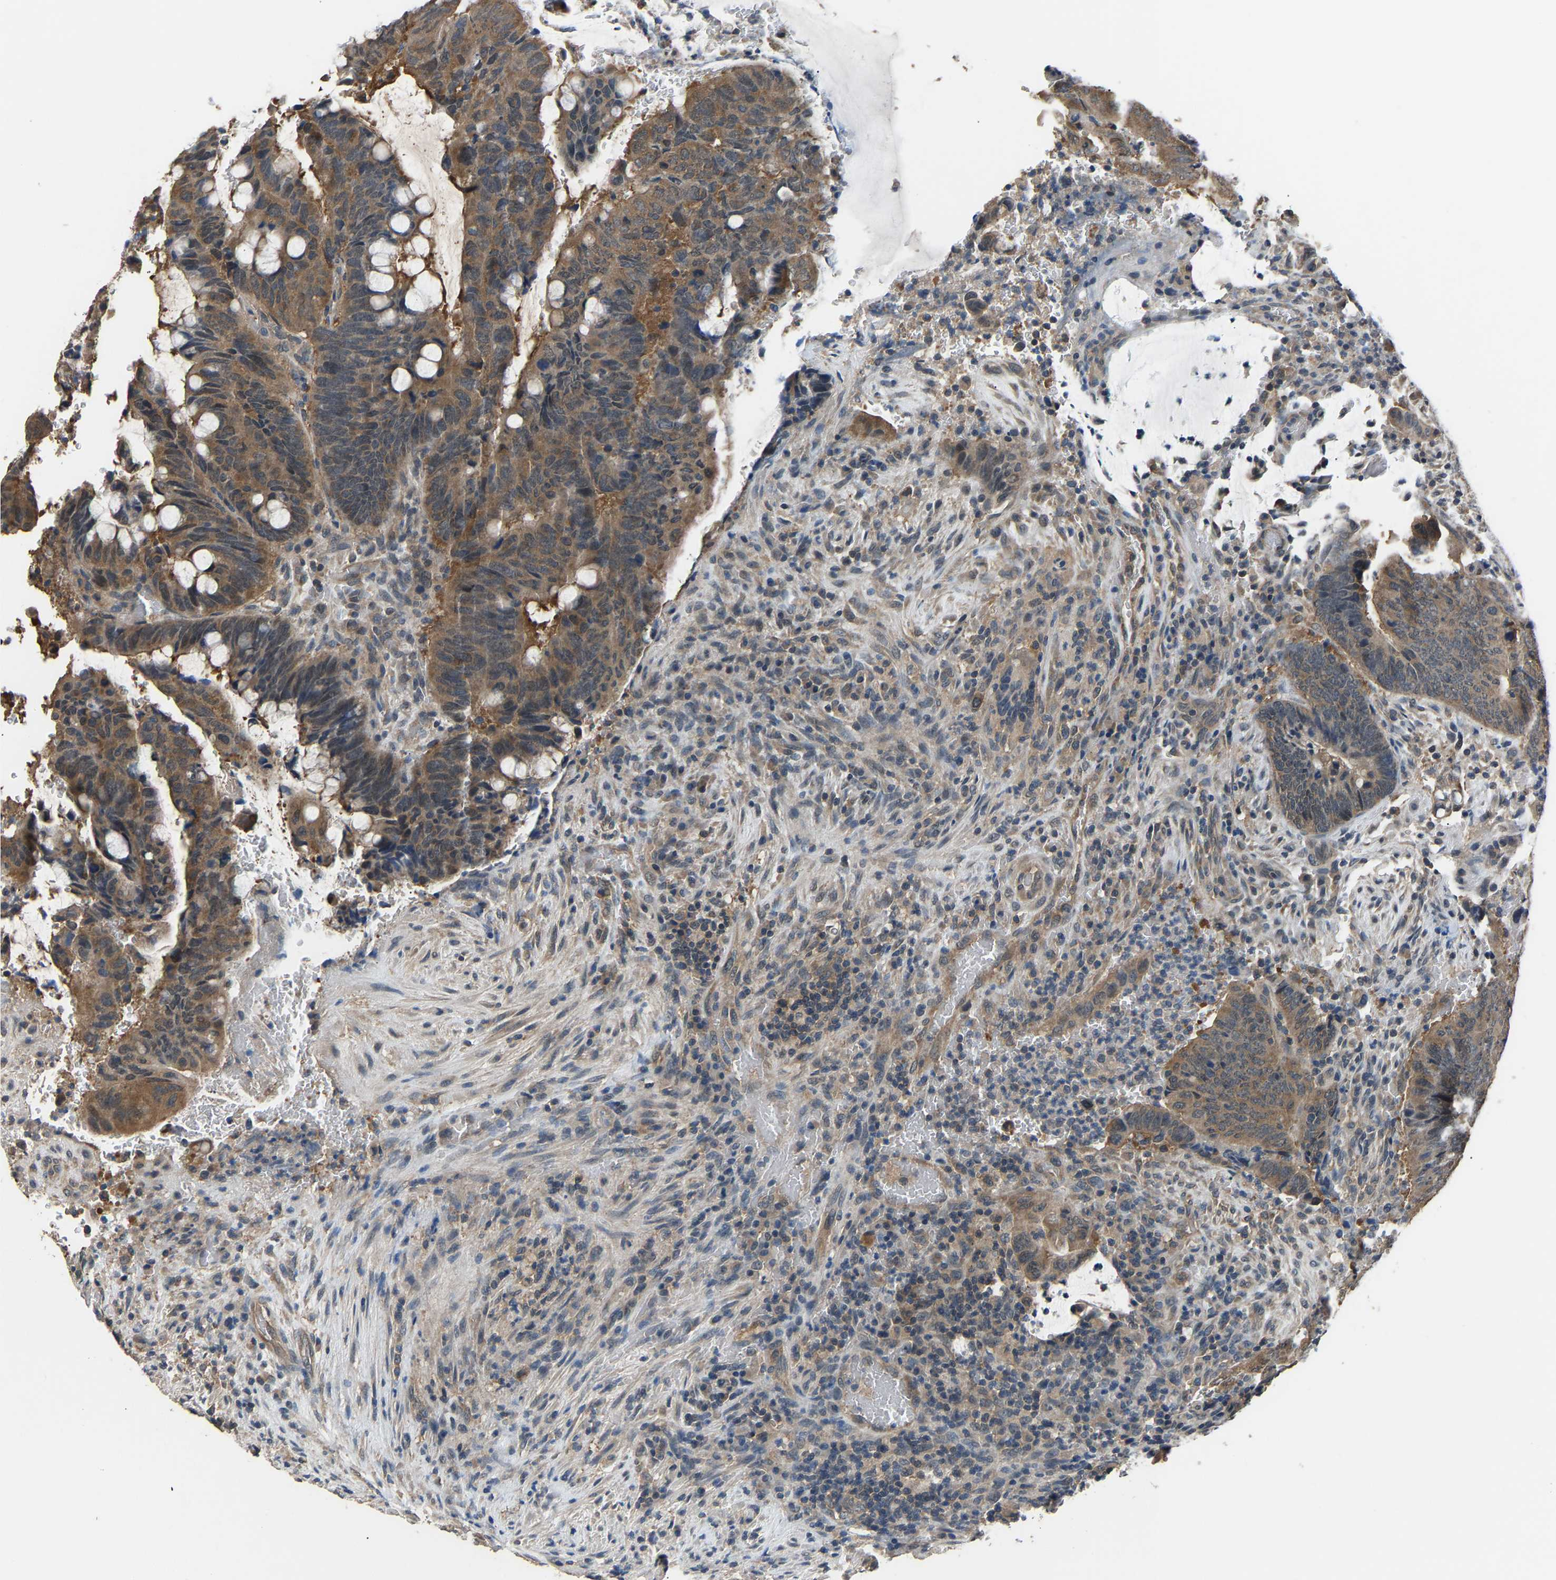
{"staining": {"intensity": "moderate", "quantity": ">75%", "location": "cytoplasmic/membranous"}, "tissue": "colorectal cancer", "cell_type": "Tumor cells", "image_type": "cancer", "snomed": [{"axis": "morphology", "description": "Normal tissue, NOS"}, {"axis": "morphology", "description": "Adenocarcinoma, NOS"}, {"axis": "topography", "description": "Rectum"}, {"axis": "topography", "description": "Peripheral nerve tissue"}], "caption": "IHC photomicrograph of neoplastic tissue: human adenocarcinoma (colorectal) stained using immunohistochemistry displays medium levels of moderate protein expression localized specifically in the cytoplasmic/membranous of tumor cells, appearing as a cytoplasmic/membranous brown color.", "gene": "ABCC9", "patient": {"sex": "male", "age": 92}}